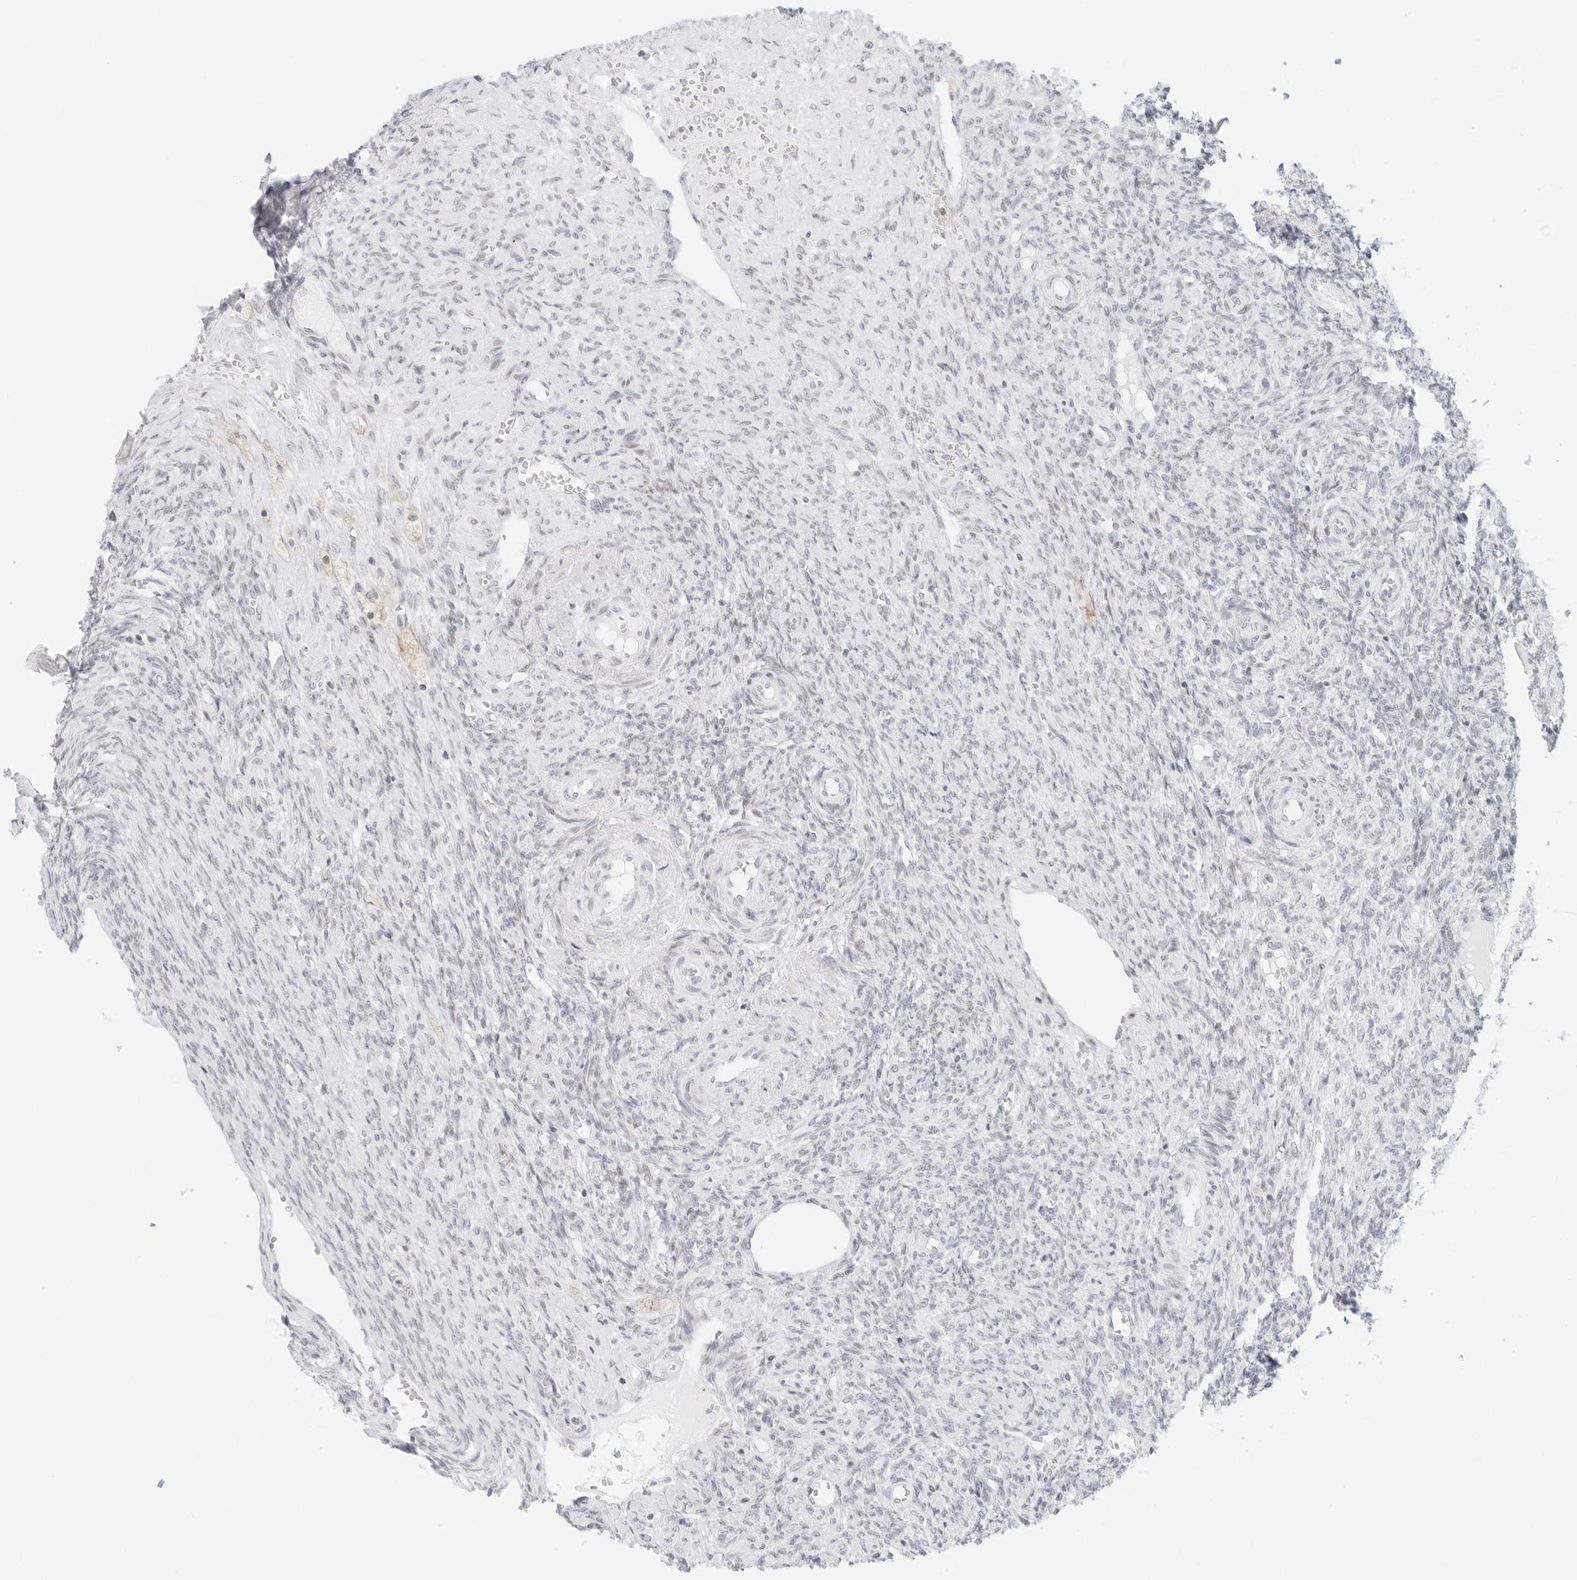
{"staining": {"intensity": "negative", "quantity": "none", "location": "none"}, "tissue": "ovary", "cell_type": "Follicle cells", "image_type": "normal", "snomed": [{"axis": "morphology", "description": "Normal tissue, NOS"}, {"axis": "topography", "description": "Ovary"}], "caption": "An IHC image of unremarkable ovary is shown. There is no staining in follicle cells of ovary.", "gene": "CDH1", "patient": {"sex": "female", "age": 41}}